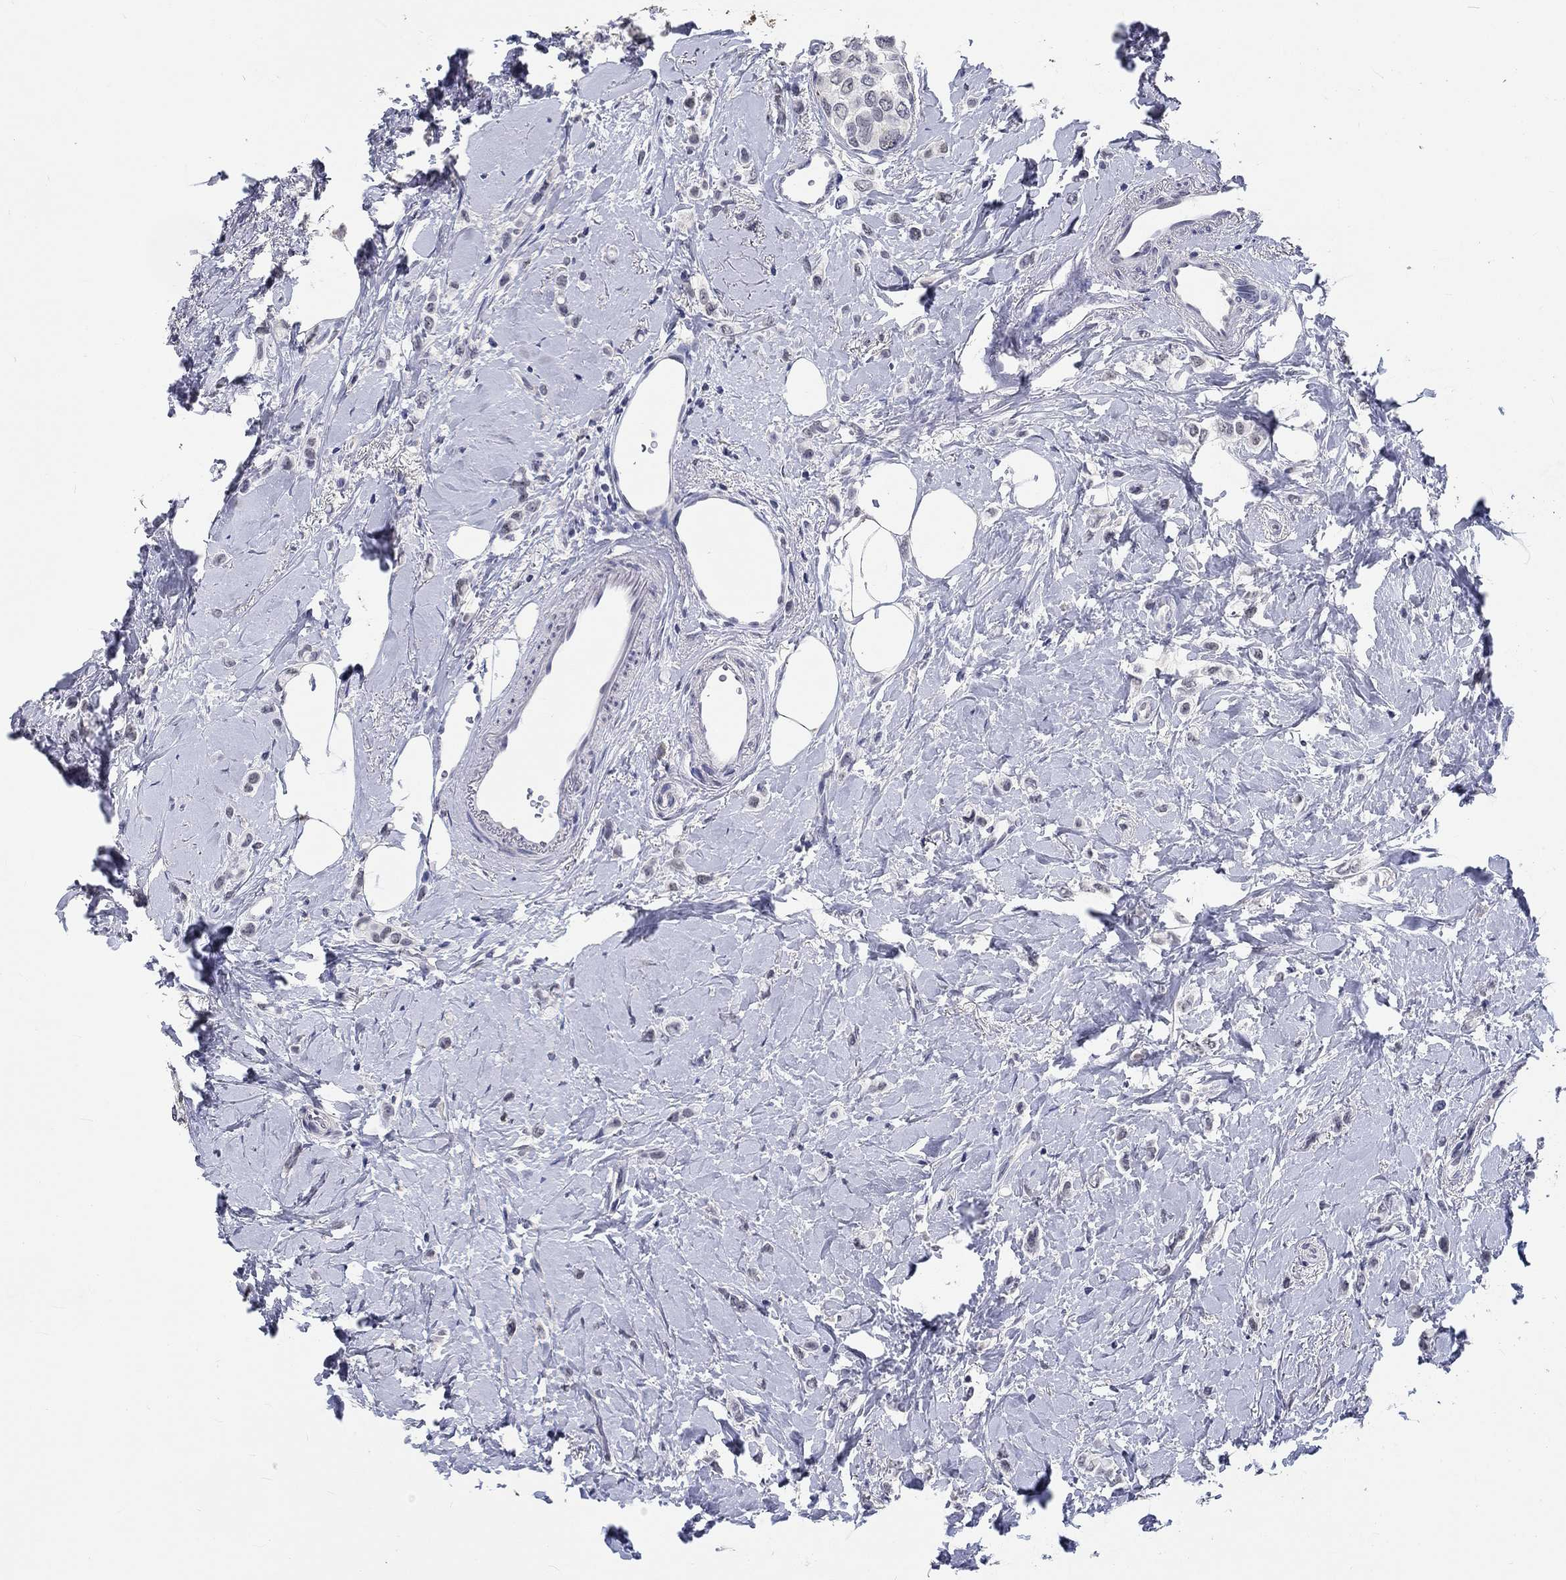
{"staining": {"intensity": "negative", "quantity": "none", "location": "none"}, "tissue": "breast cancer", "cell_type": "Tumor cells", "image_type": "cancer", "snomed": [{"axis": "morphology", "description": "Lobular carcinoma"}, {"axis": "topography", "description": "Breast"}], "caption": "Tumor cells are negative for brown protein staining in lobular carcinoma (breast). Brightfield microscopy of immunohistochemistry stained with DAB (3,3'-diaminobenzidine) (brown) and hematoxylin (blue), captured at high magnification.", "gene": "GRIN1", "patient": {"sex": "female", "age": 66}}